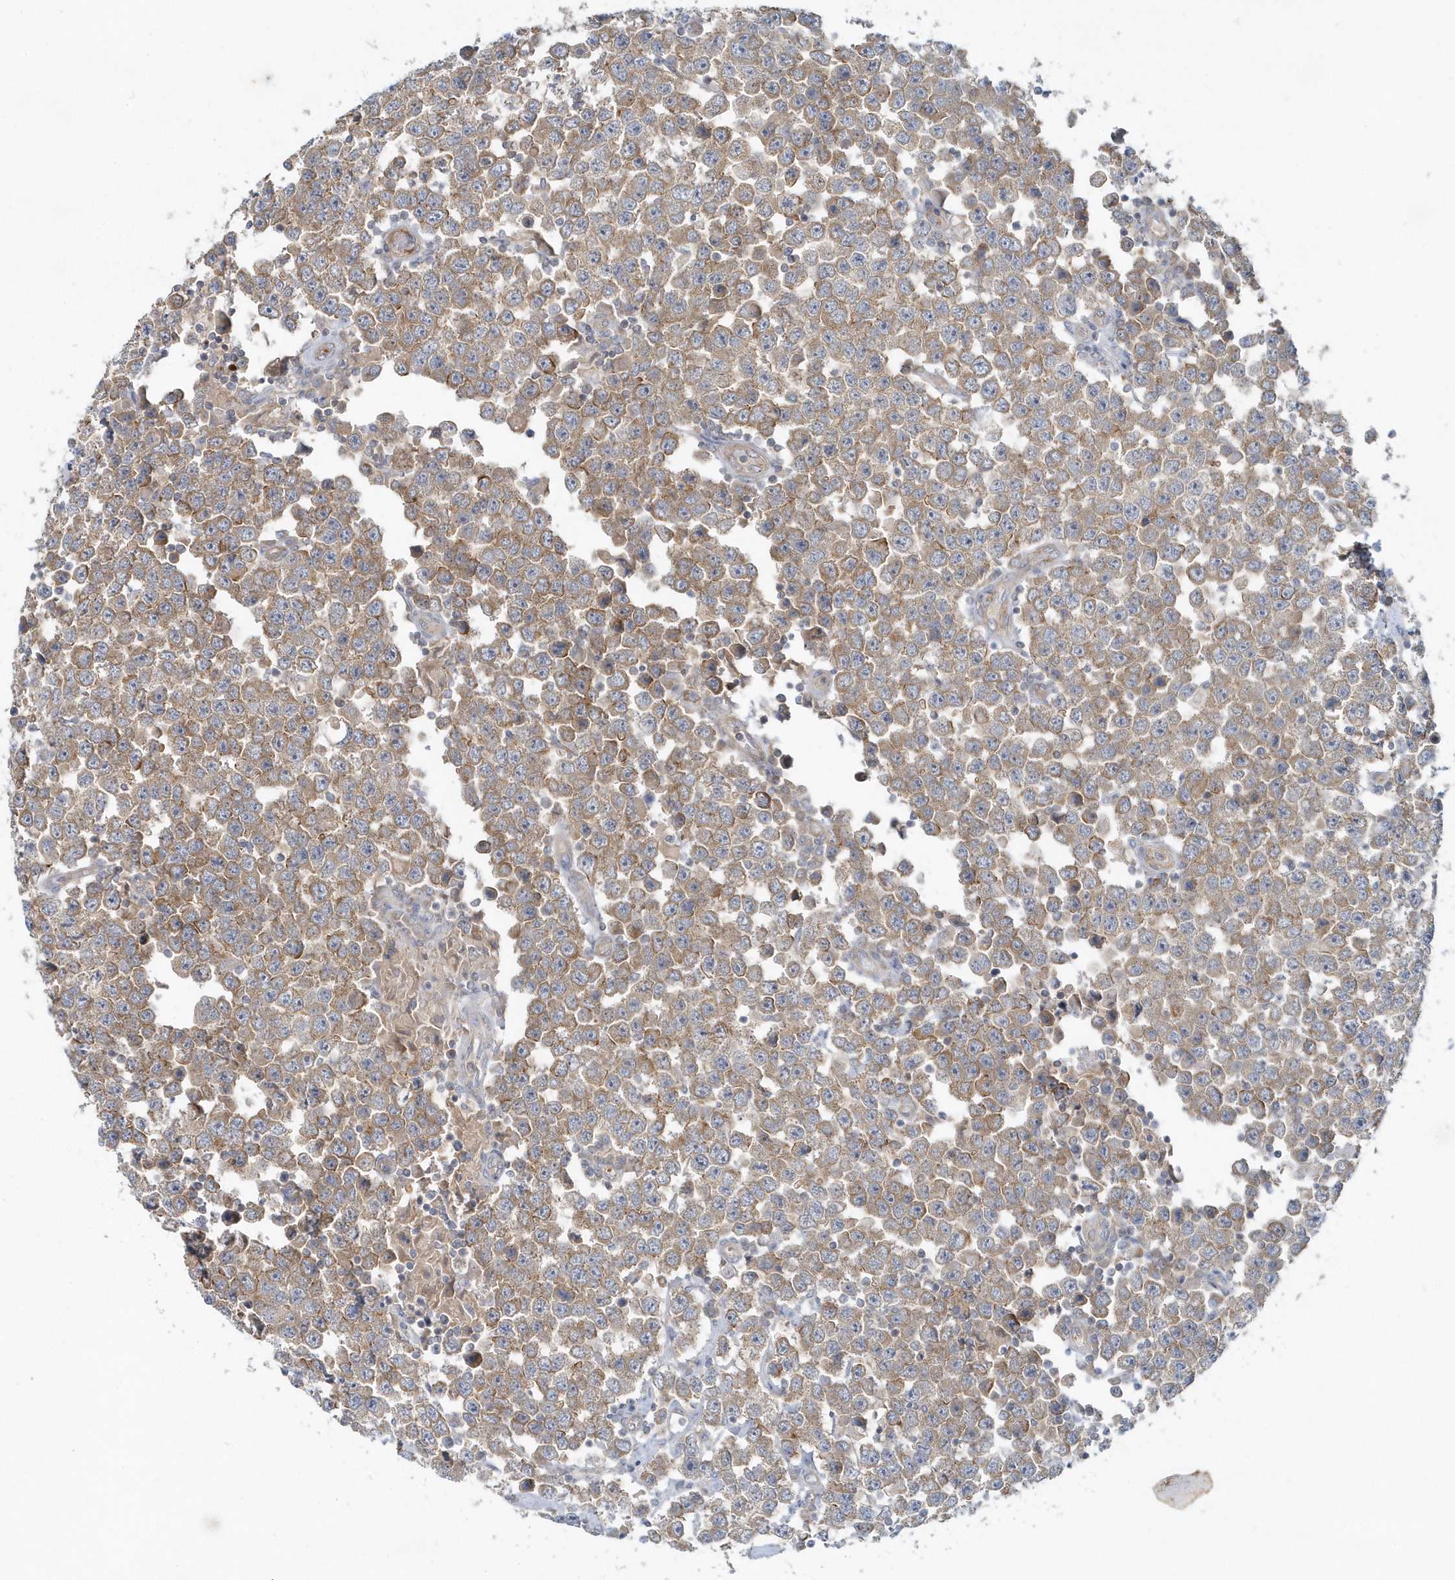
{"staining": {"intensity": "moderate", "quantity": ">75%", "location": "cytoplasmic/membranous"}, "tissue": "testis cancer", "cell_type": "Tumor cells", "image_type": "cancer", "snomed": [{"axis": "morphology", "description": "Seminoma, NOS"}, {"axis": "topography", "description": "Testis"}], "caption": "Brown immunohistochemical staining in human testis cancer demonstrates moderate cytoplasmic/membranous staining in about >75% of tumor cells.", "gene": "LEXM", "patient": {"sex": "male", "age": 28}}